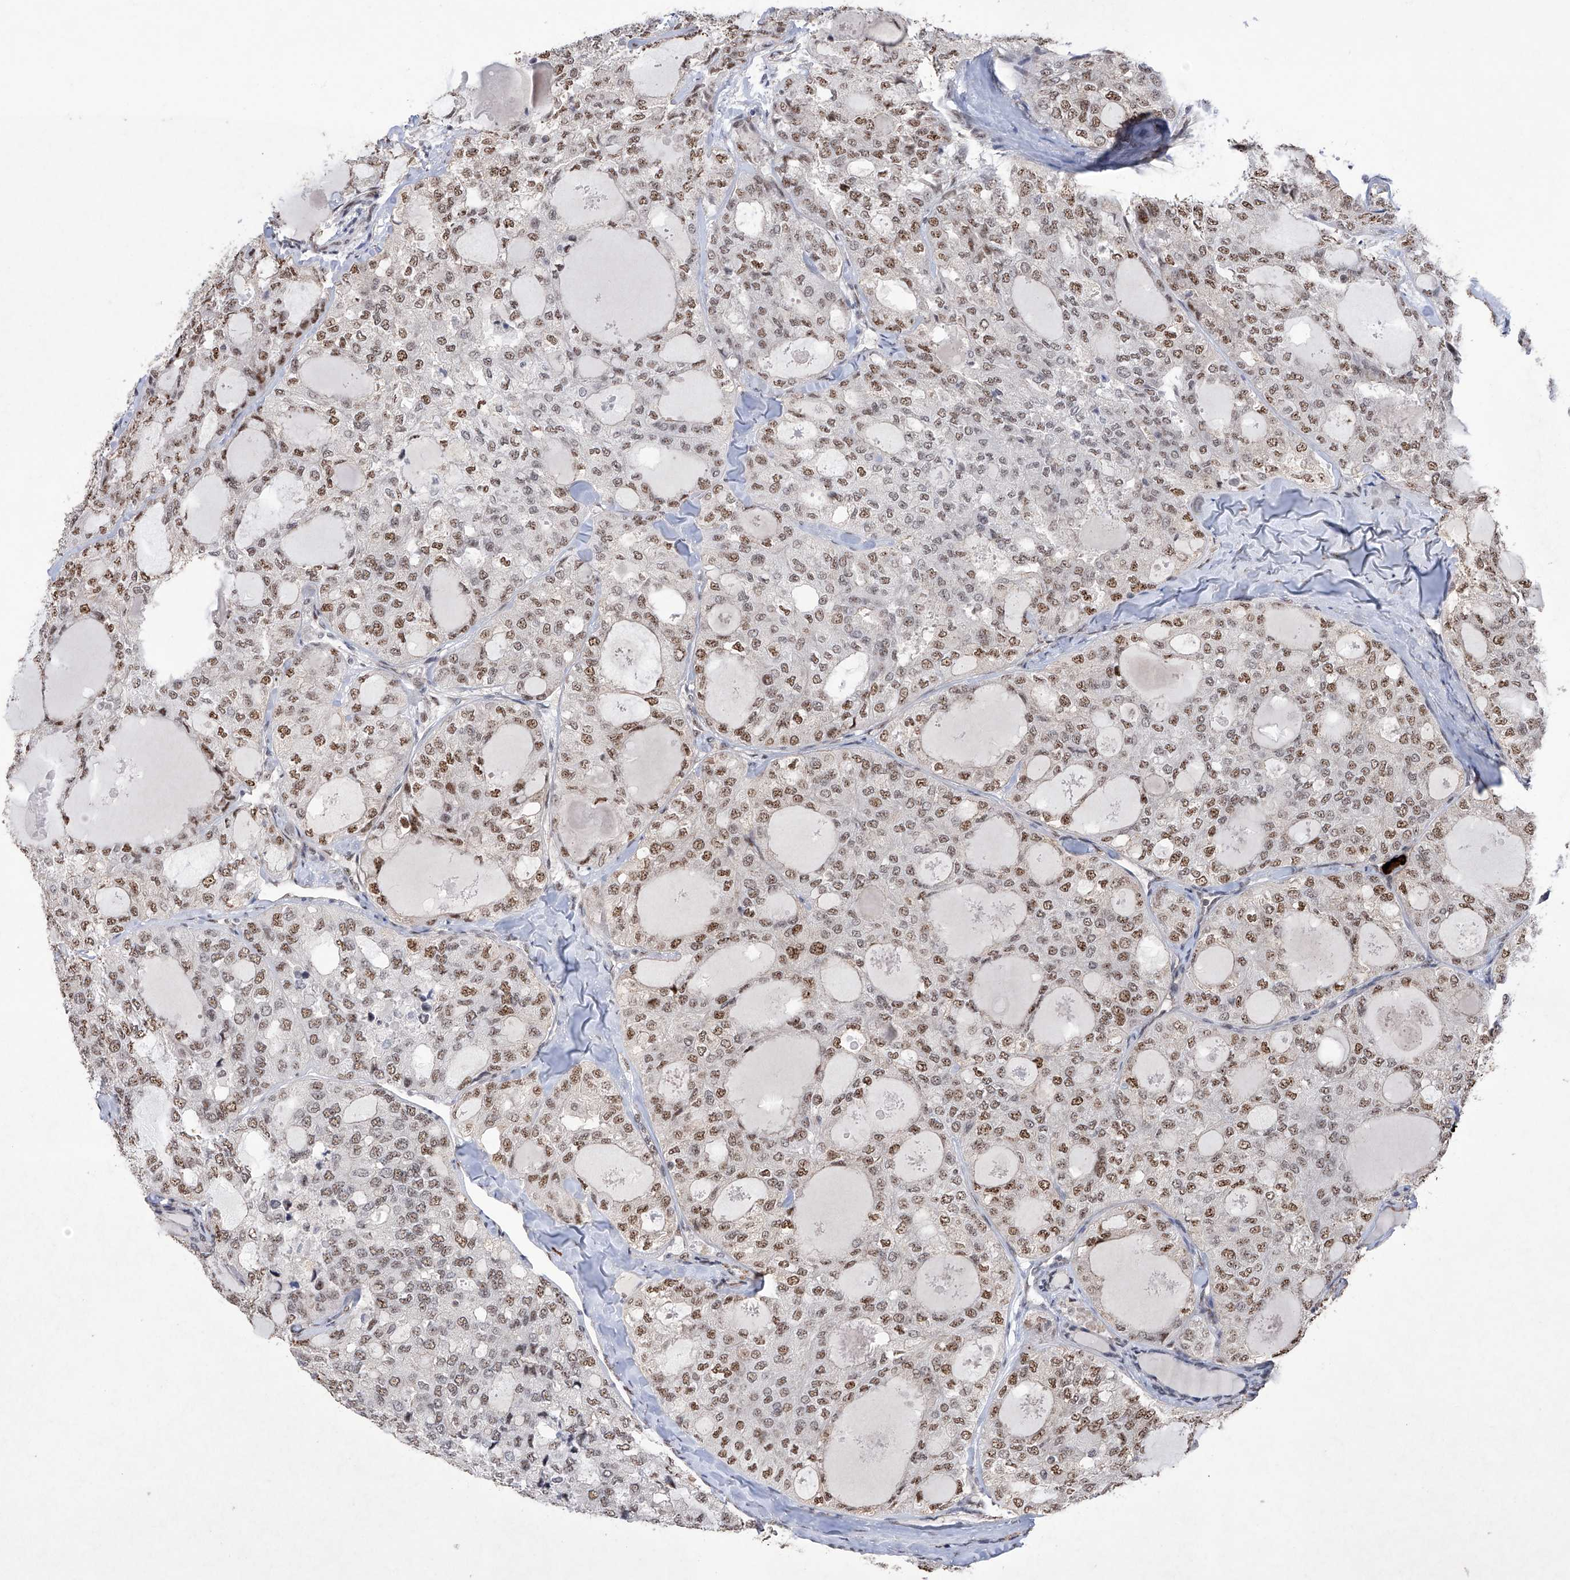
{"staining": {"intensity": "moderate", "quantity": ">75%", "location": "nuclear"}, "tissue": "thyroid cancer", "cell_type": "Tumor cells", "image_type": "cancer", "snomed": [{"axis": "morphology", "description": "Follicular adenoma carcinoma, NOS"}, {"axis": "topography", "description": "Thyroid gland"}], "caption": "A photomicrograph of thyroid cancer (follicular adenoma carcinoma) stained for a protein displays moderate nuclear brown staining in tumor cells.", "gene": "NFATC4", "patient": {"sex": "male", "age": 75}}